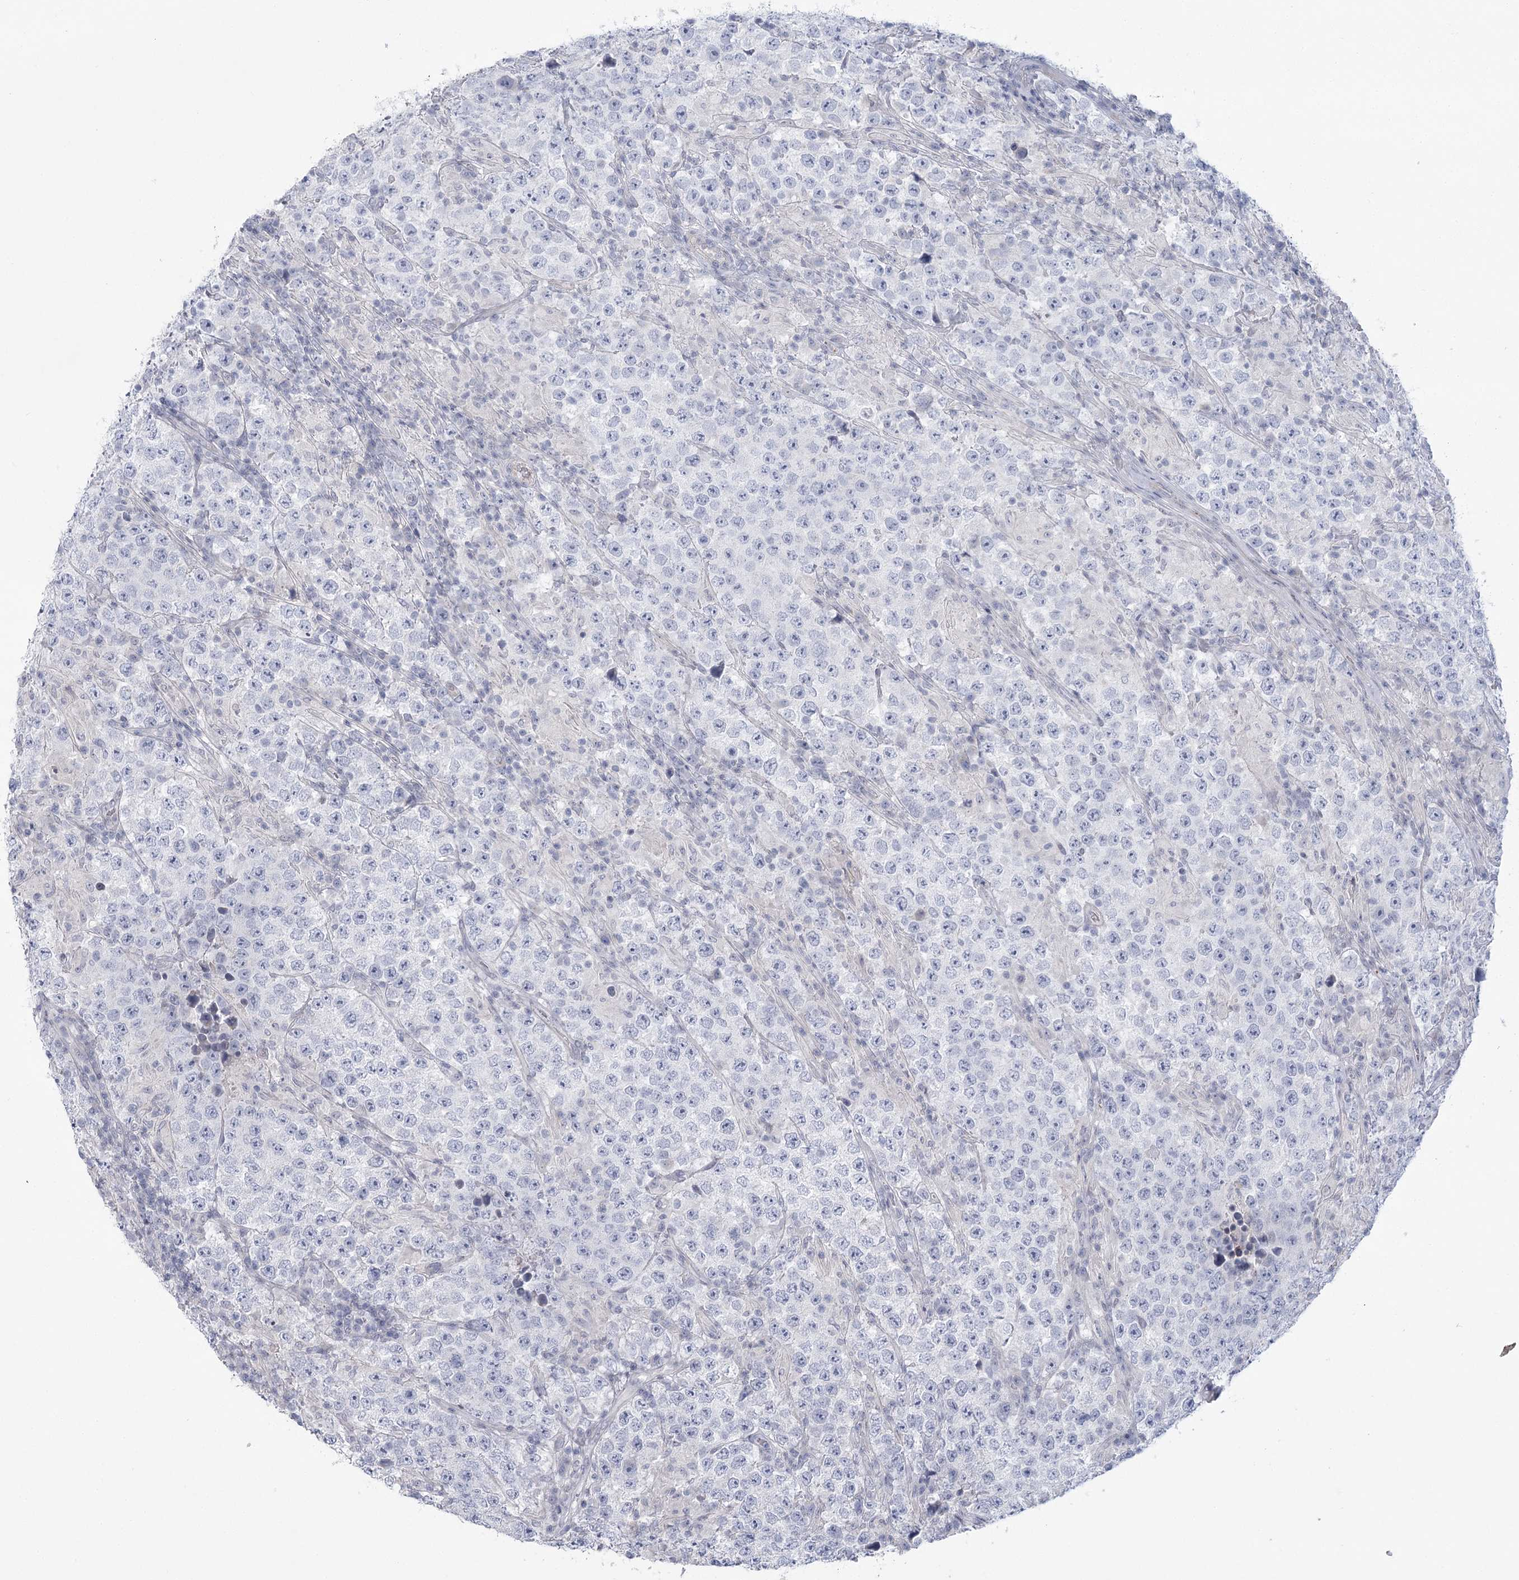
{"staining": {"intensity": "negative", "quantity": "none", "location": "none"}, "tissue": "testis cancer", "cell_type": "Tumor cells", "image_type": "cancer", "snomed": [{"axis": "morphology", "description": "Normal tissue, NOS"}, {"axis": "morphology", "description": "Urothelial carcinoma, High grade"}, {"axis": "morphology", "description": "Seminoma, NOS"}, {"axis": "morphology", "description": "Carcinoma, Embryonal, NOS"}, {"axis": "topography", "description": "Urinary bladder"}, {"axis": "topography", "description": "Testis"}], "caption": "An IHC photomicrograph of testis embryonal carcinoma is shown. There is no staining in tumor cells of testis embryonal carcinoma. The staining was performed using DAB to visualize the protein expression in brown, while the nuclei were stained in blue with hematoxylin (Magnification: 20x).", "gene": "FAM76B", "patient": {"sex": "male", "age": 41}}